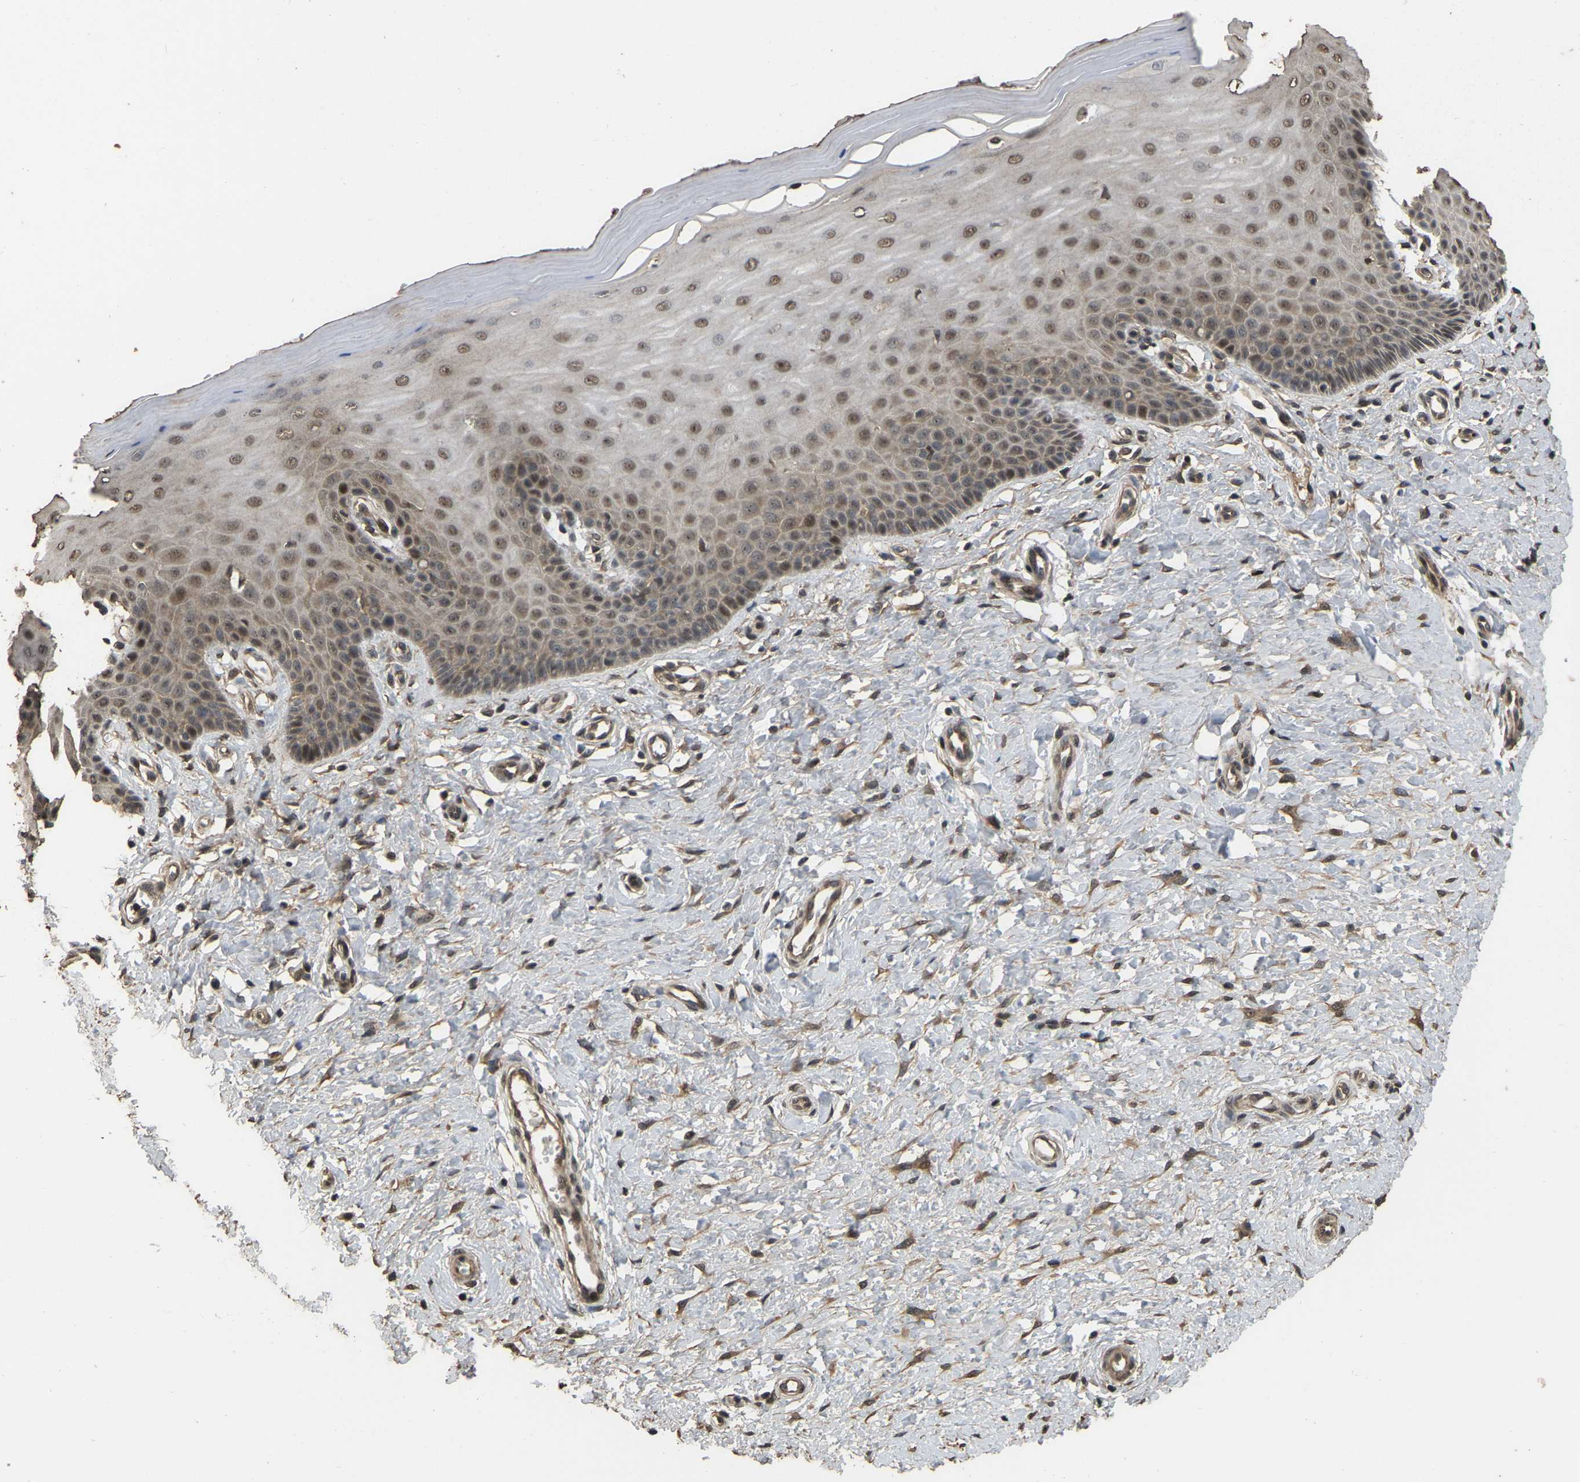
{"staining": {"intensity": "strong", "quantity": ">75%", "location": "nuclear"}, "tissue": "cervix", "cell_type": "Glandular cells", "image_type": "normal", "snomed": [{"axis": "morphology", "description": "Normal tissue, NOS"}, {"axis": "topography", "description": "Cervix"}], "caption": "Protein expression analysis of benign human cervix reveals strong nuclear expression in about >75% of glandular cells. Using DAB (brown) and hematoxylin (blue) stains, captured at high magnification using brightfield microscopy.", "gene": "ARHGAP23", "patient": {"sex": "female", "age": 55}}